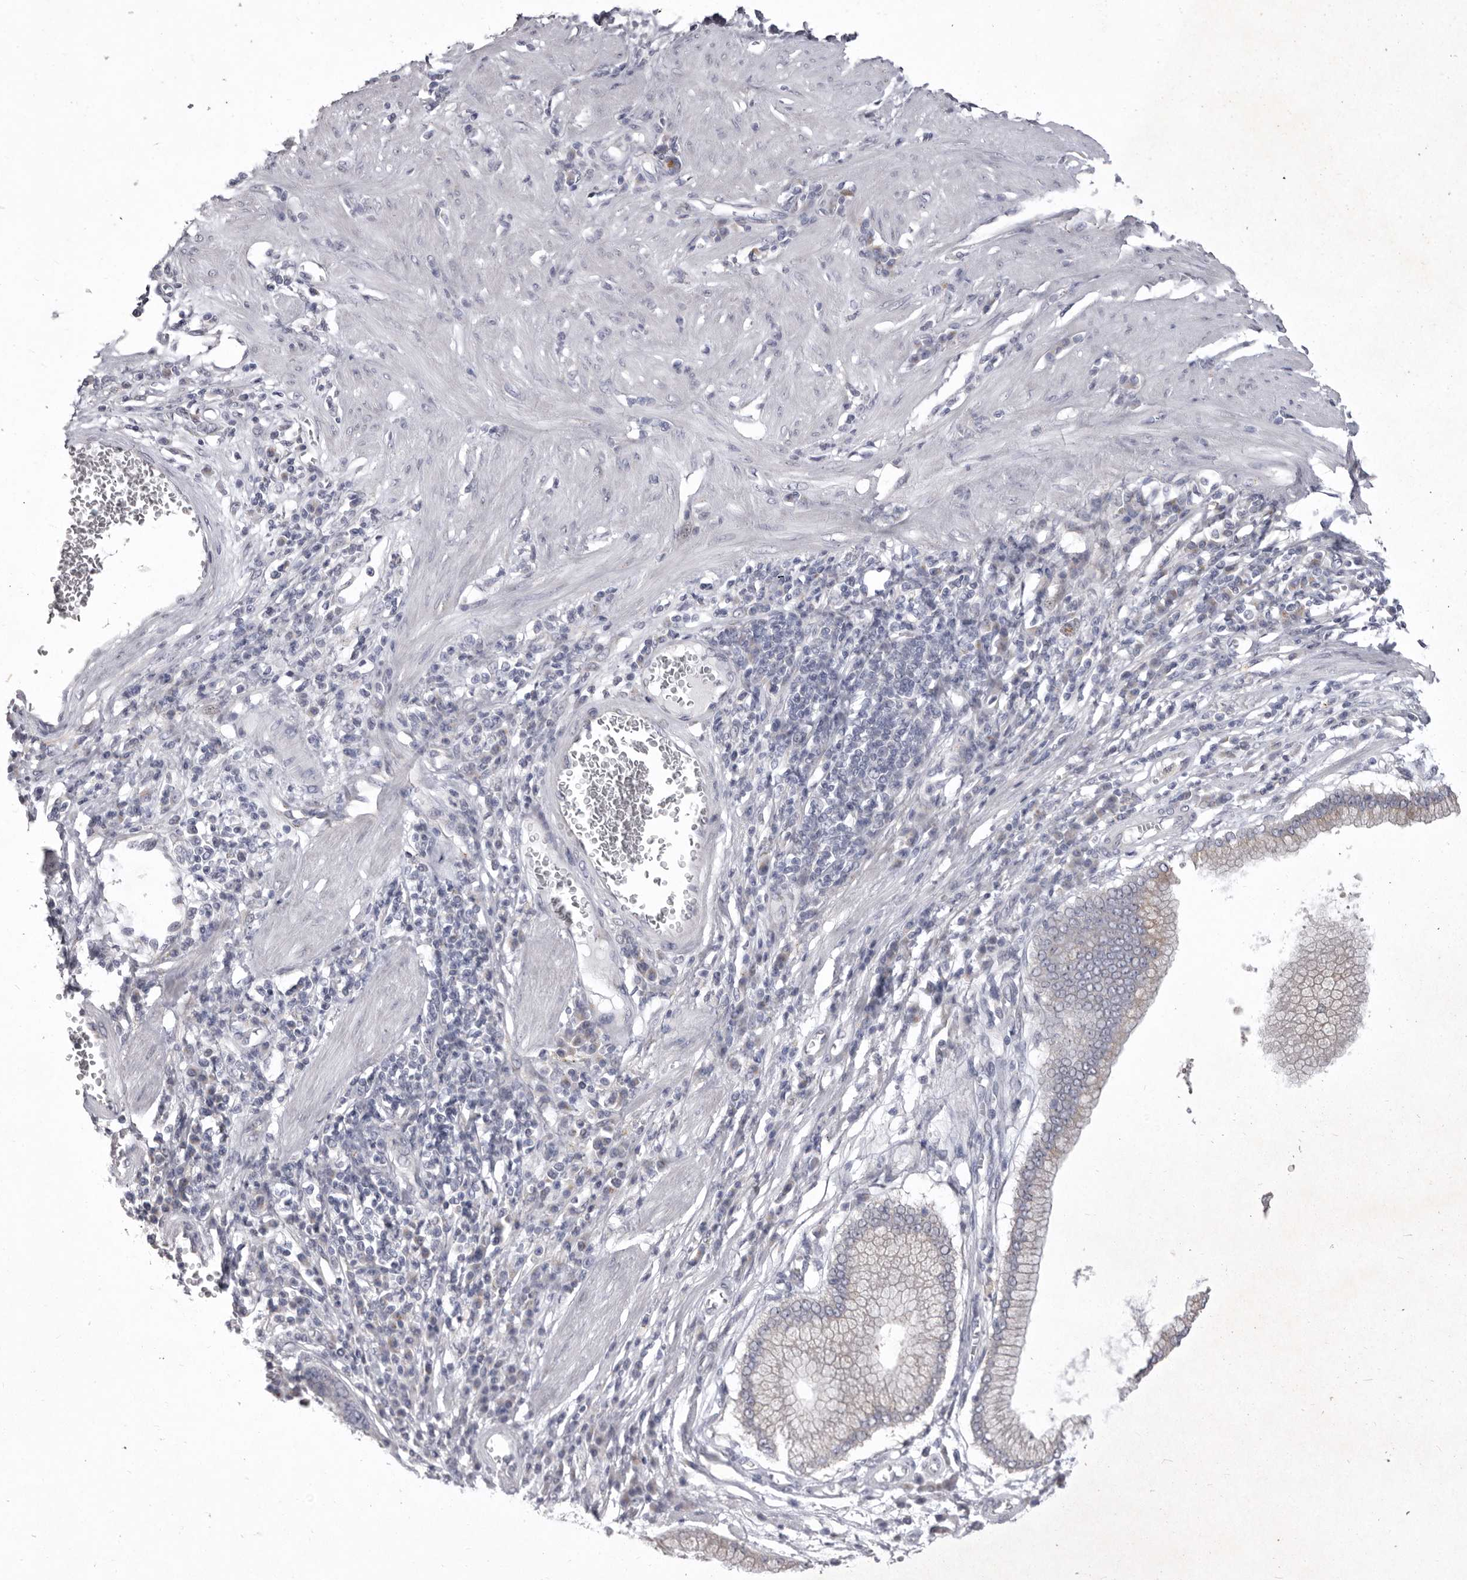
{"staining": {"intensity": "weak", "quantity": "<25%", "location": "cytoplasmic/membranous"}, "tissue": "stomach cancer", "cell_type": "Tumor cells", "image_type": "cancer", "snomed": [{"axis": "morphology", "description": "Adenocarcinoma, NOS"}, {"axis": "topography", "description": "Stomach"}], "caption": "An immunohistochemistry histopathology image of adenocarcinoma (stomach) is shown. There is no staining in tumor cells of adenocarcinoma (stomach).", "gene": "P2RX6", "patient": {"sex": "male", "age": 59}}